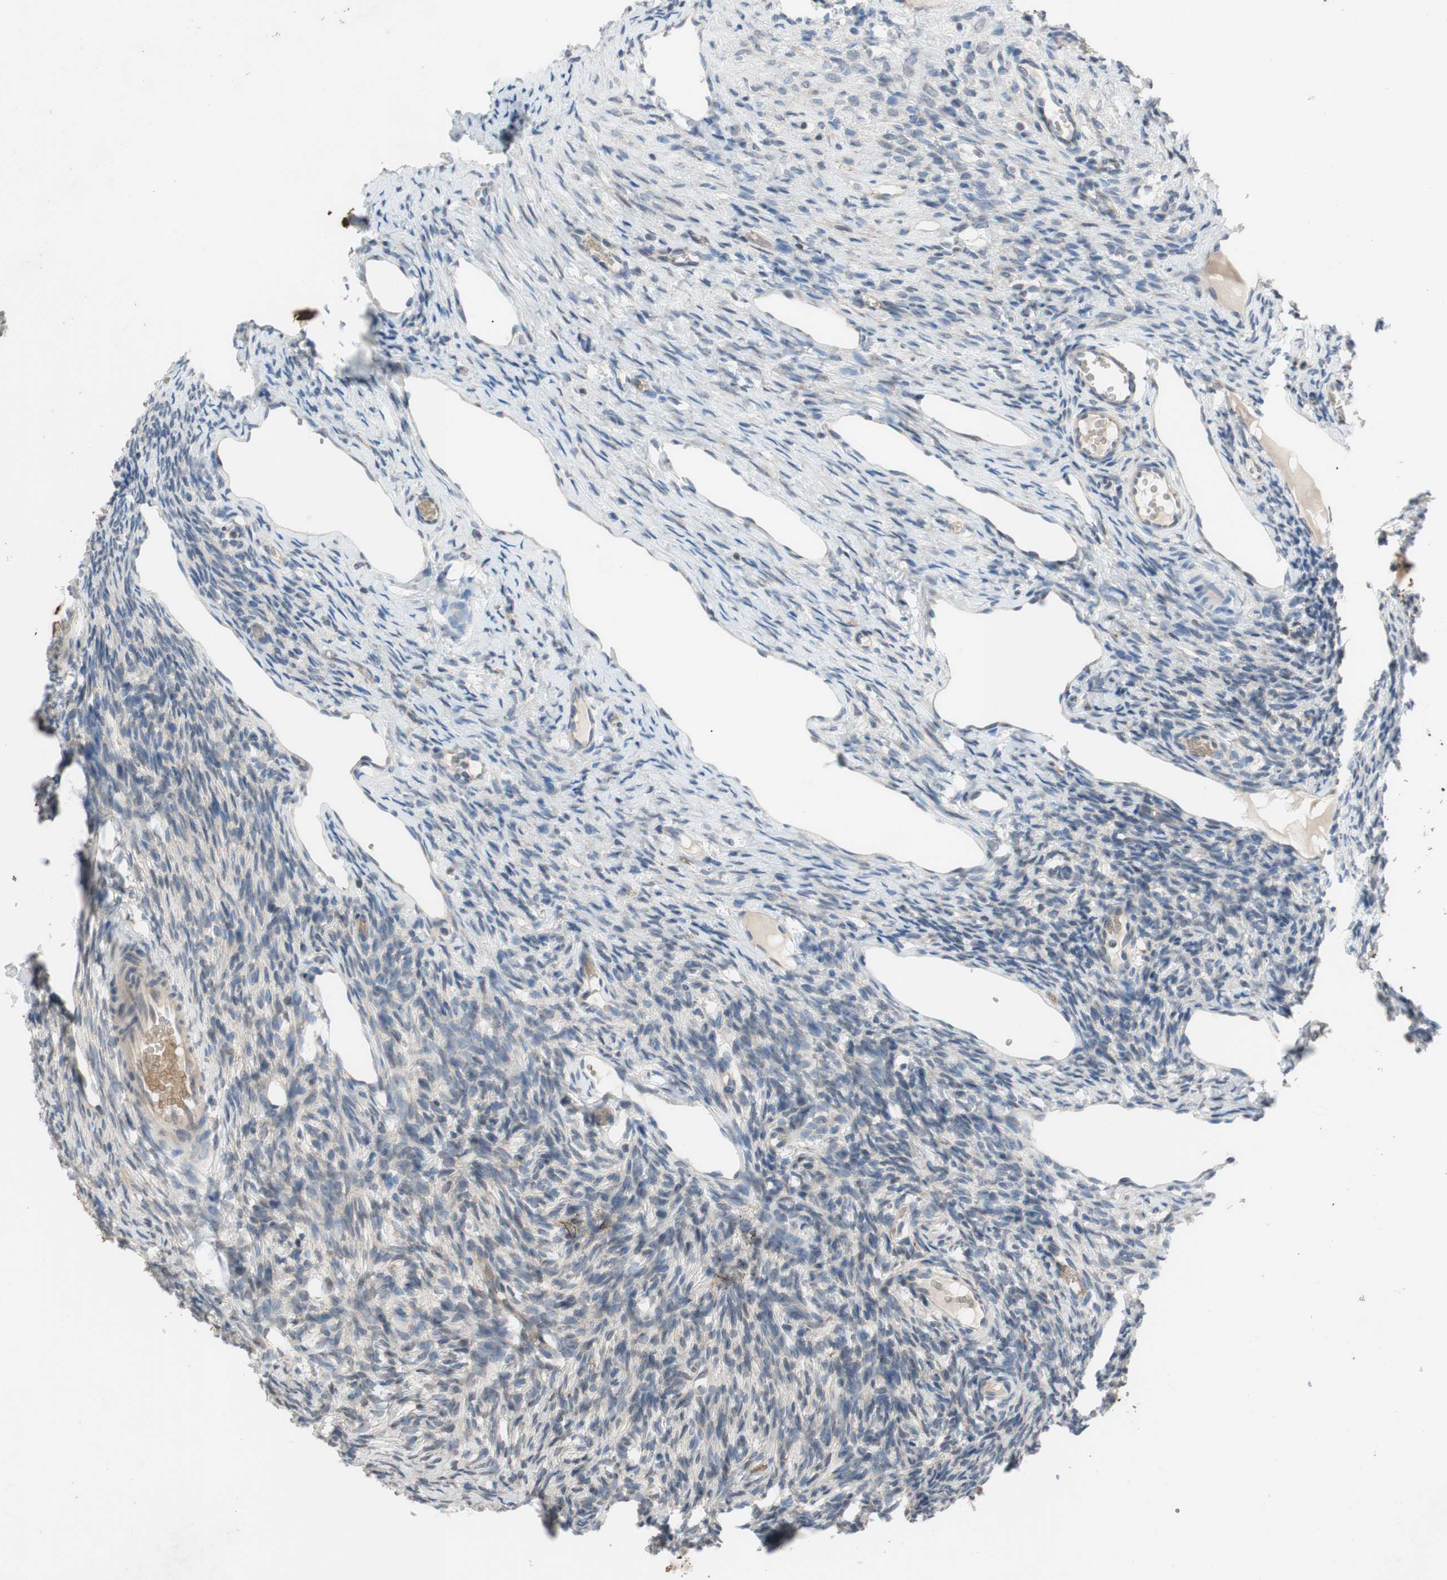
{"staining": {"intensity": "negative", "quantity": "none", "location": "none"}, "tissue": "ovary", "cell_type": "Ovarian stroma cells", "image_type": "normal", "snomed": [{"axis": "morphology", "description": "Normal tissue, NOS"}, {"axis": "topography", "description": "Ovary"}], "caption": "Immunohistochemistry of benign ovary reveals no staining in ovarian stroma cells.", "gene": "ADD2", "patient": {"sex": "female", "age": 33}}